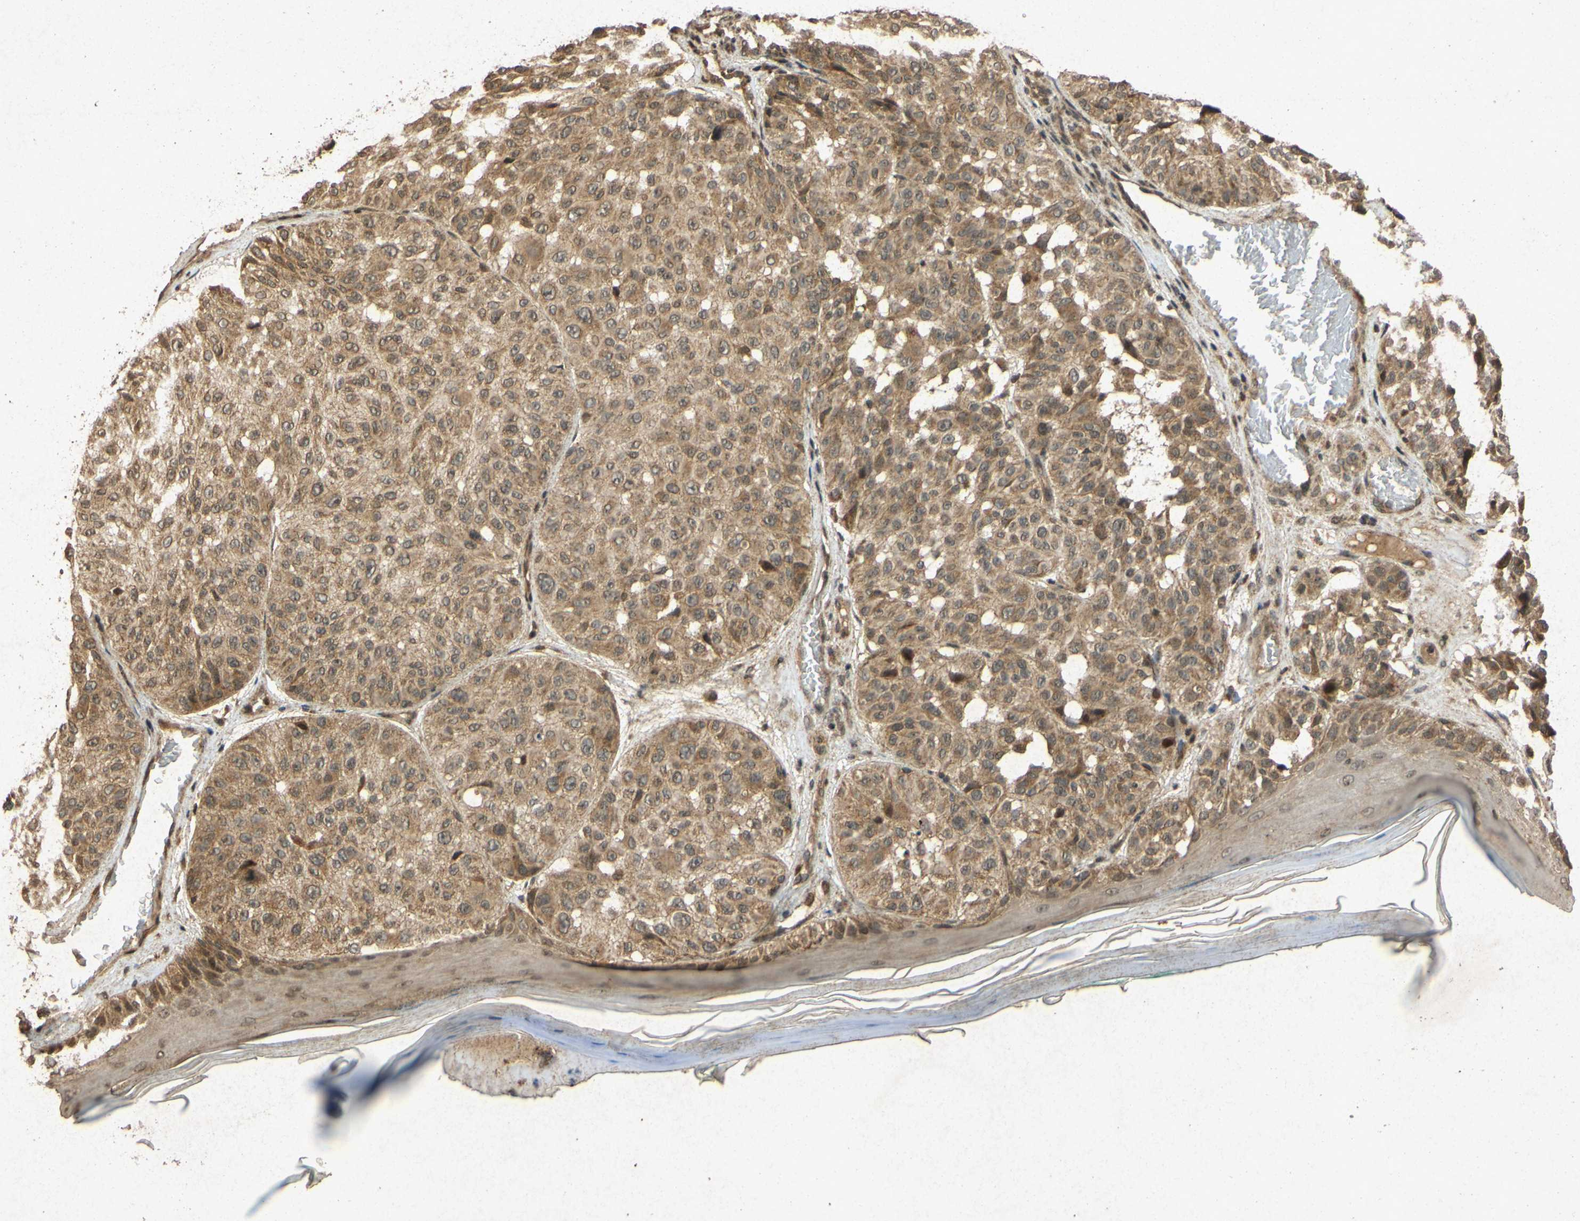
{"staining": {"intensity": "moderate", "quantity": ">75%", "location": "cytoplasmic/membranous"}, "tissue": "melanoma", "cell_type": "Tumor cells", "image_type": "cancer", "snomed": [{"axis": "morphology", "description": "Malignant melanoma, NOS"}, {"axis": "topography", "description": "Skin"}], "caption": "There is medium levels of moderate cytoplasmic/membranous staining in tumor cells of melanoma, as demonstrated by immunohistochemical staining (brown color).", "gene": "ATP6V1H", "patient": {"sex": "female", "age": 46}}